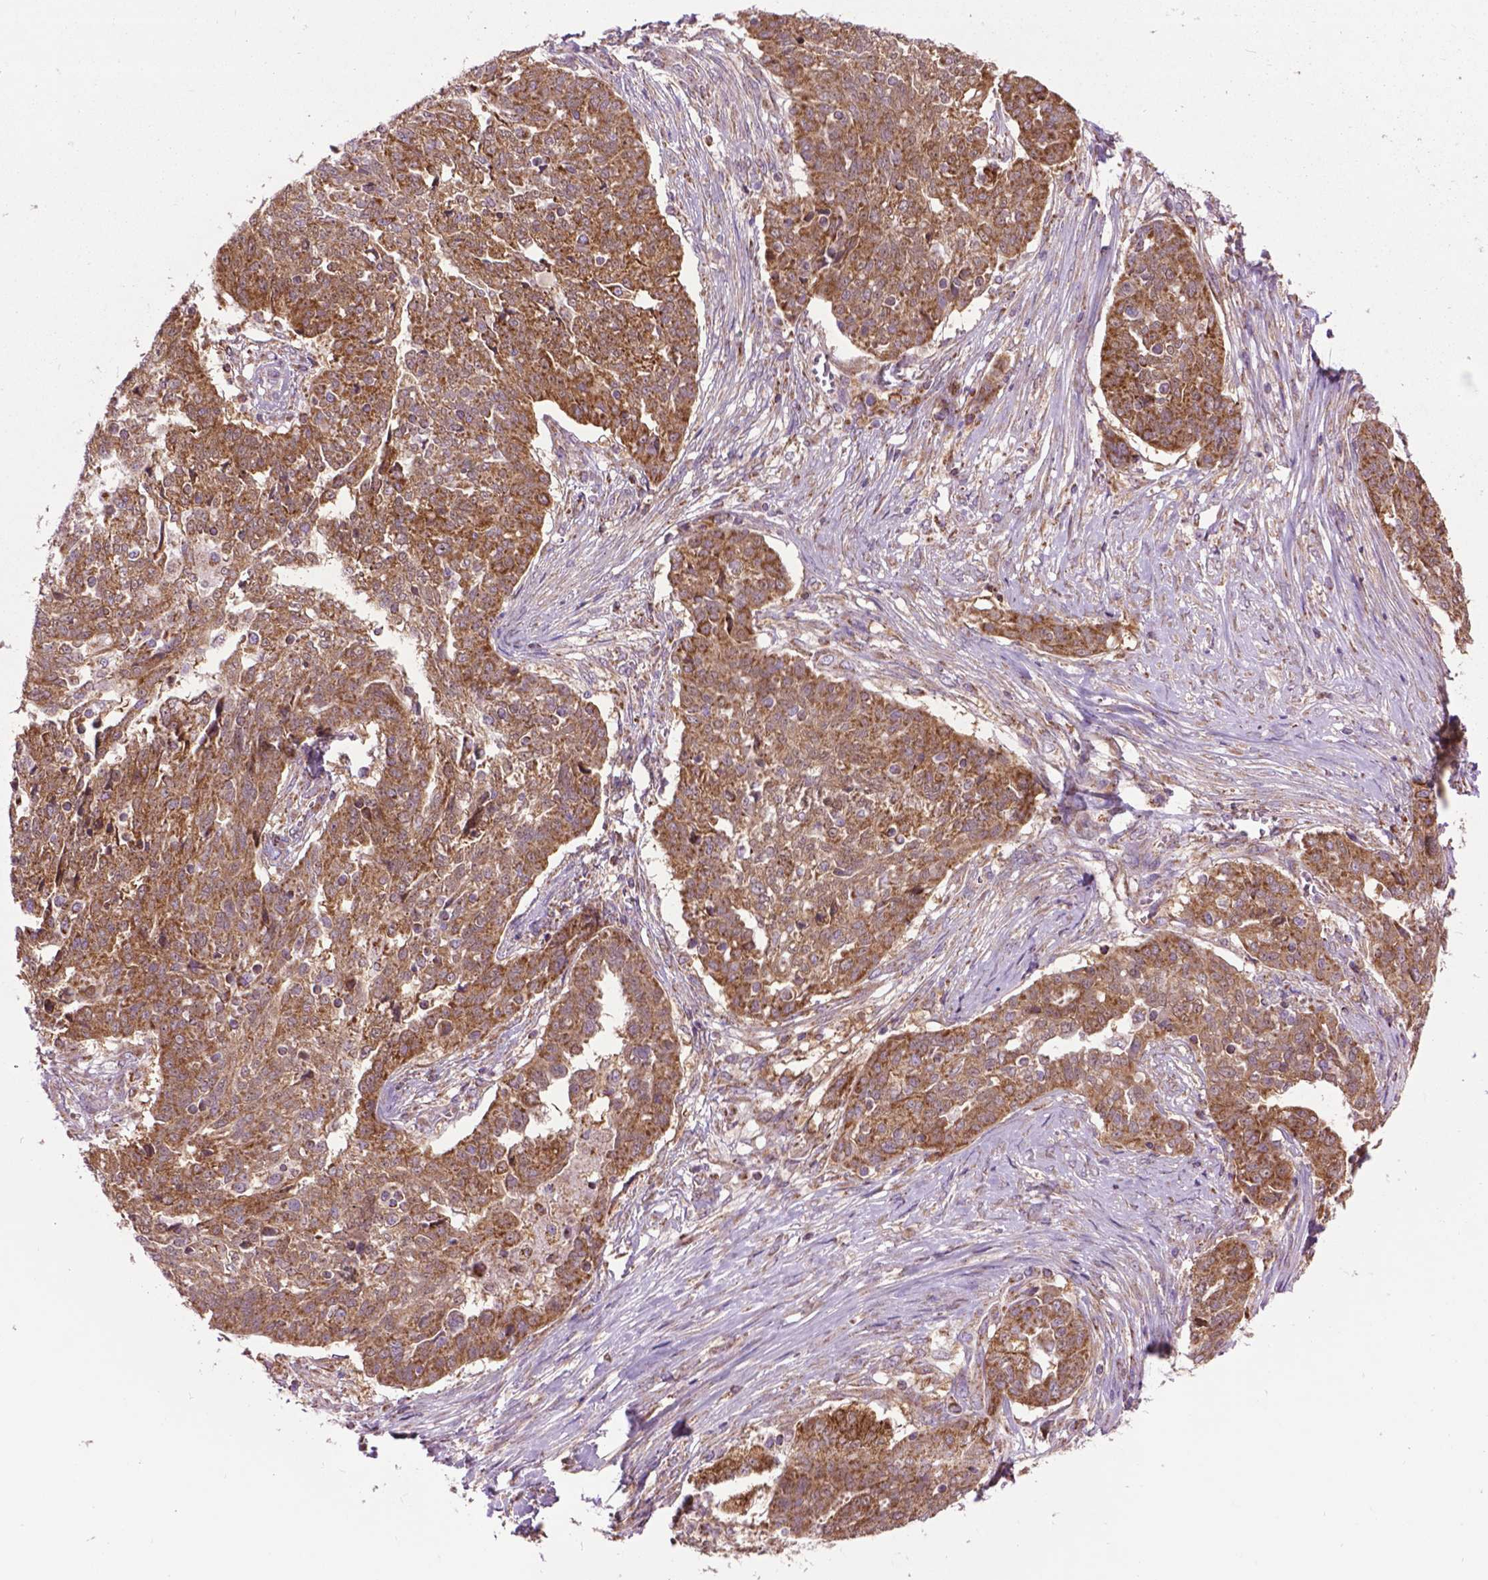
{"staining": {"intensity": "moderate", "quantity": ">75%", "location": "cytoplasmic/membranous"}, "tissue": "ovarian cancer", "cell_type": "Tumor cells", "image_type": "cancer", "snomed": [{"axis": "morphology", "description": "Cystadenocarcinoma, serous, NOS"}, {"axis": "topography", "description": "Ovary"}], "caption": "Protein staining by immunohistochemistry displays moderate cytoplasmic/membranous staining in about >75% of tumor cells in serous cystadenocarcinoma (ovarian).", "gene": "PYCR3", "patient": {"sex": "female", "age": 67}}